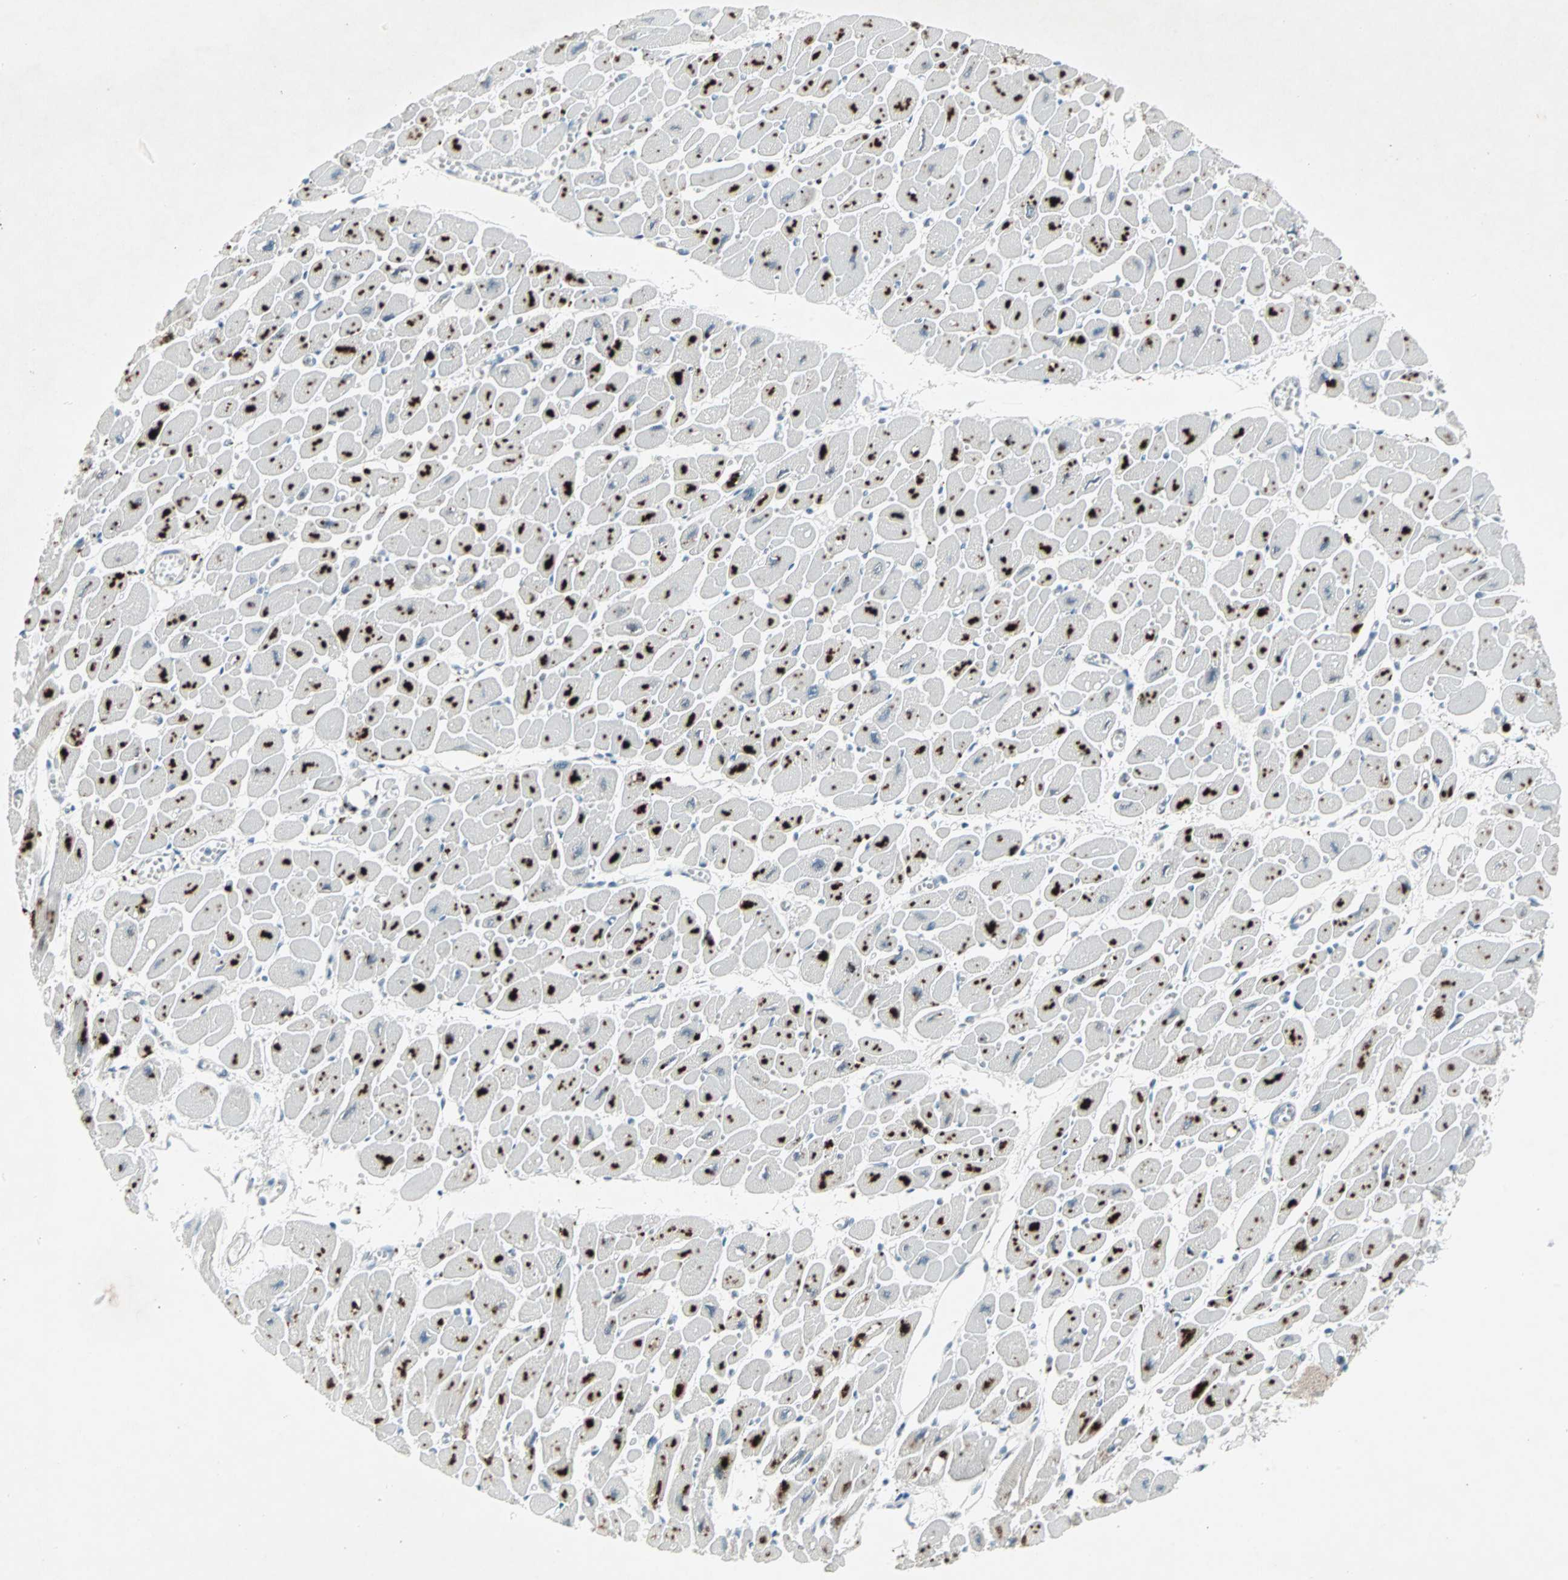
{"staining": {"intensity": "strong", "quantity": "25%-75%", "location": "cytoplasmic/membranous"}, "tissue": "heart muscle", "cell_type": "Cardiomyocytes", "image_type": "normal", "snomed": [{"axis": "morphology", "description": "Normal tissue, NOS"}, {"axis": "topography", "description": "Heart"}], "caption": "Immunohistochemistry (IHC) image of benign human heart muscle stained for a protein (brown), which shows high levels of strong cytoplasmic/membranous staining in approximately 25%-75% of cardiomyocytes.", "gene": "LANCL3", "patient": {"sex": "female", "age": 54}}